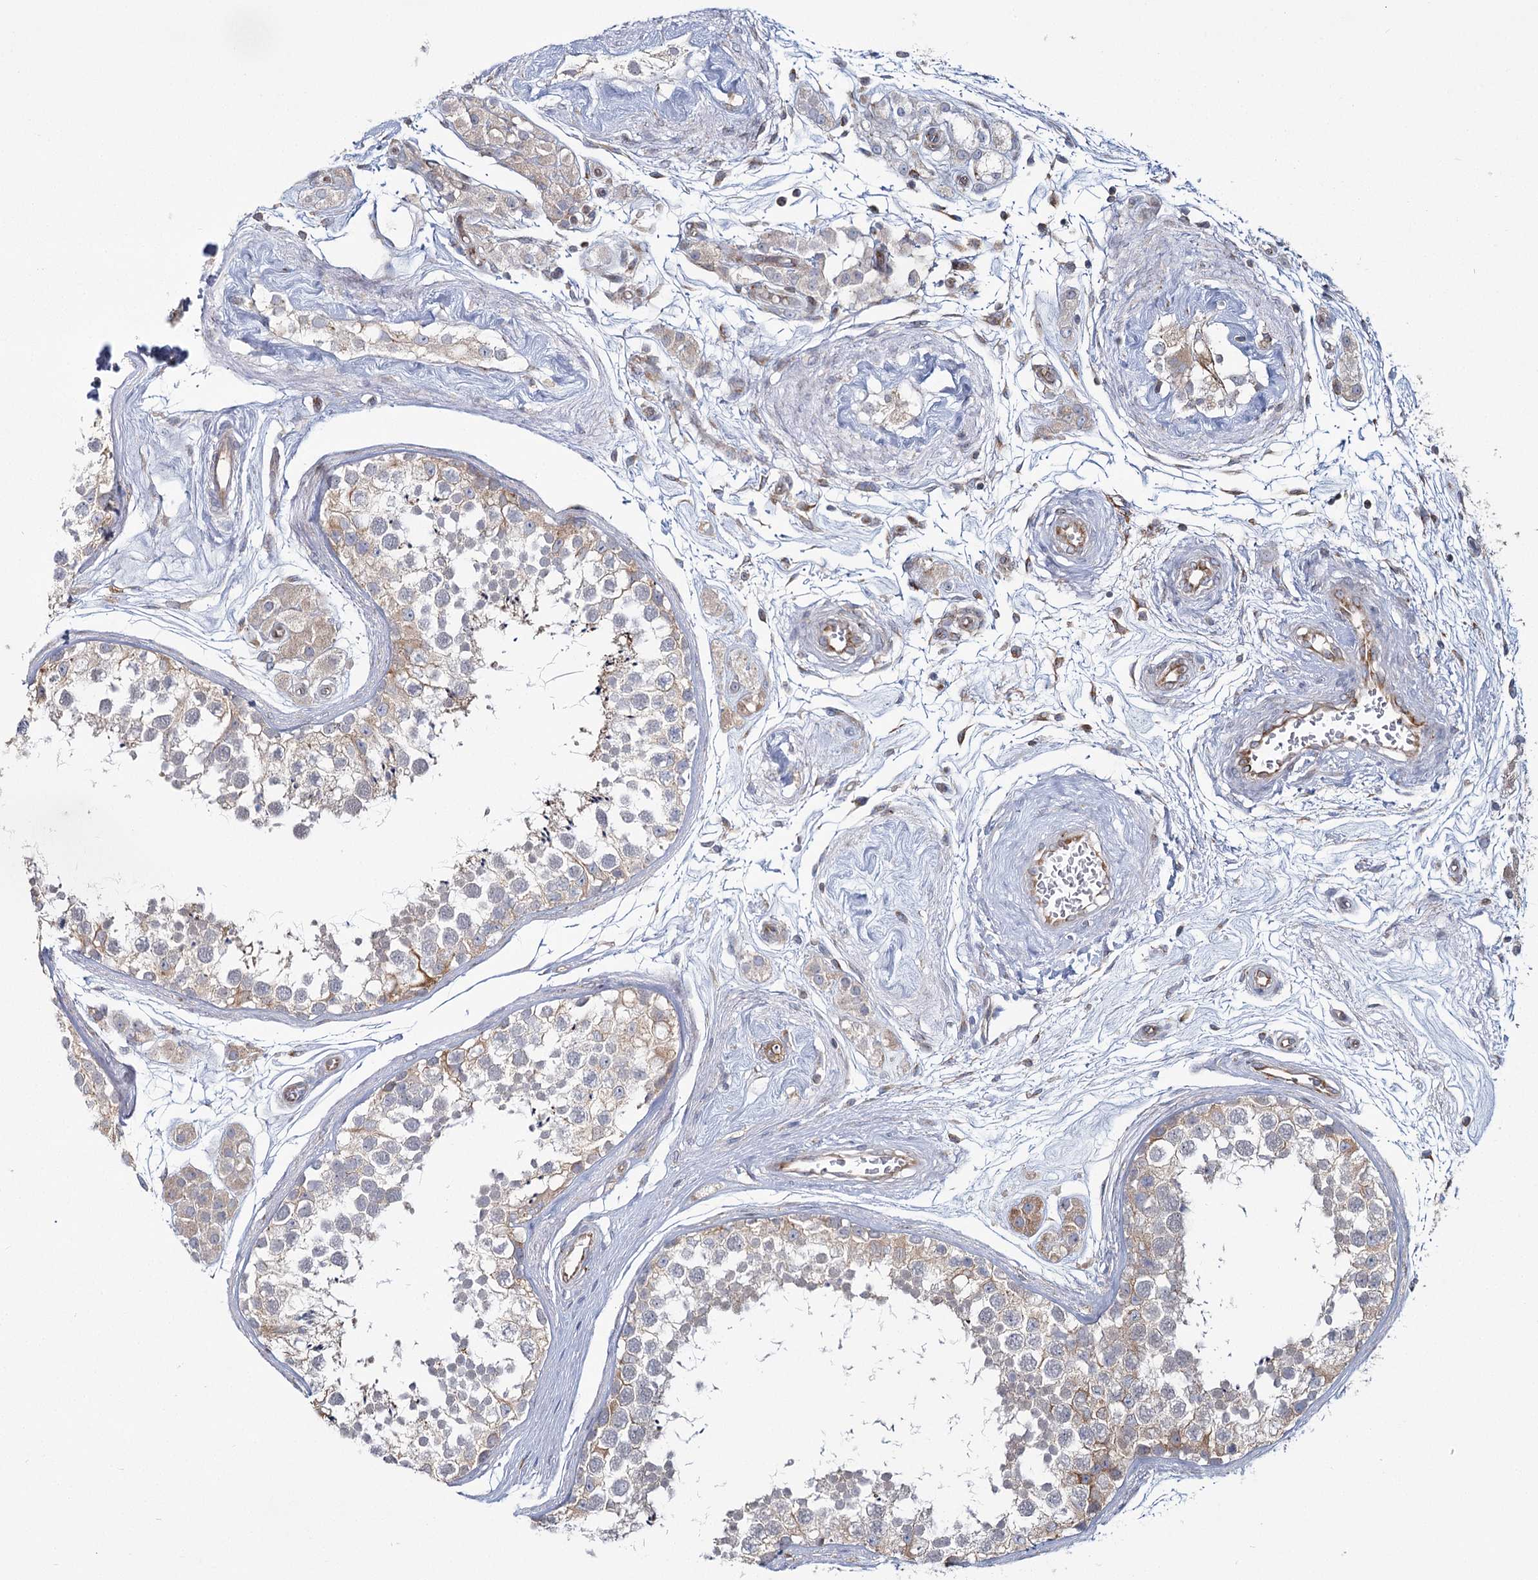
{"staining": {"intensity": "weak", "quantity": "<25%", "location": "cytoplasmic/membranous"}, "tissue": "testis", "cell_type": "Cells in seminiferous ducts", "image_type": "normal", "snomed": [{"axis": "morphology", "description": "Normal tissue, NOS"}, {"axis": "topography", "description": "Testis"}], "caption": "High power microscopy photomicrograph of an immunohistochemistry (IHC) histopathology image of normal testis, revealing no significant expression in cells in seminiferous ducts. The staining was performed using DAB to visualize the protein expression in brown, while the nuclei were stained in blue with hematoxylin (Magnification: 20x).", "gene": "POGLUT1", "patient": {"sex": "male", "age": 56}}